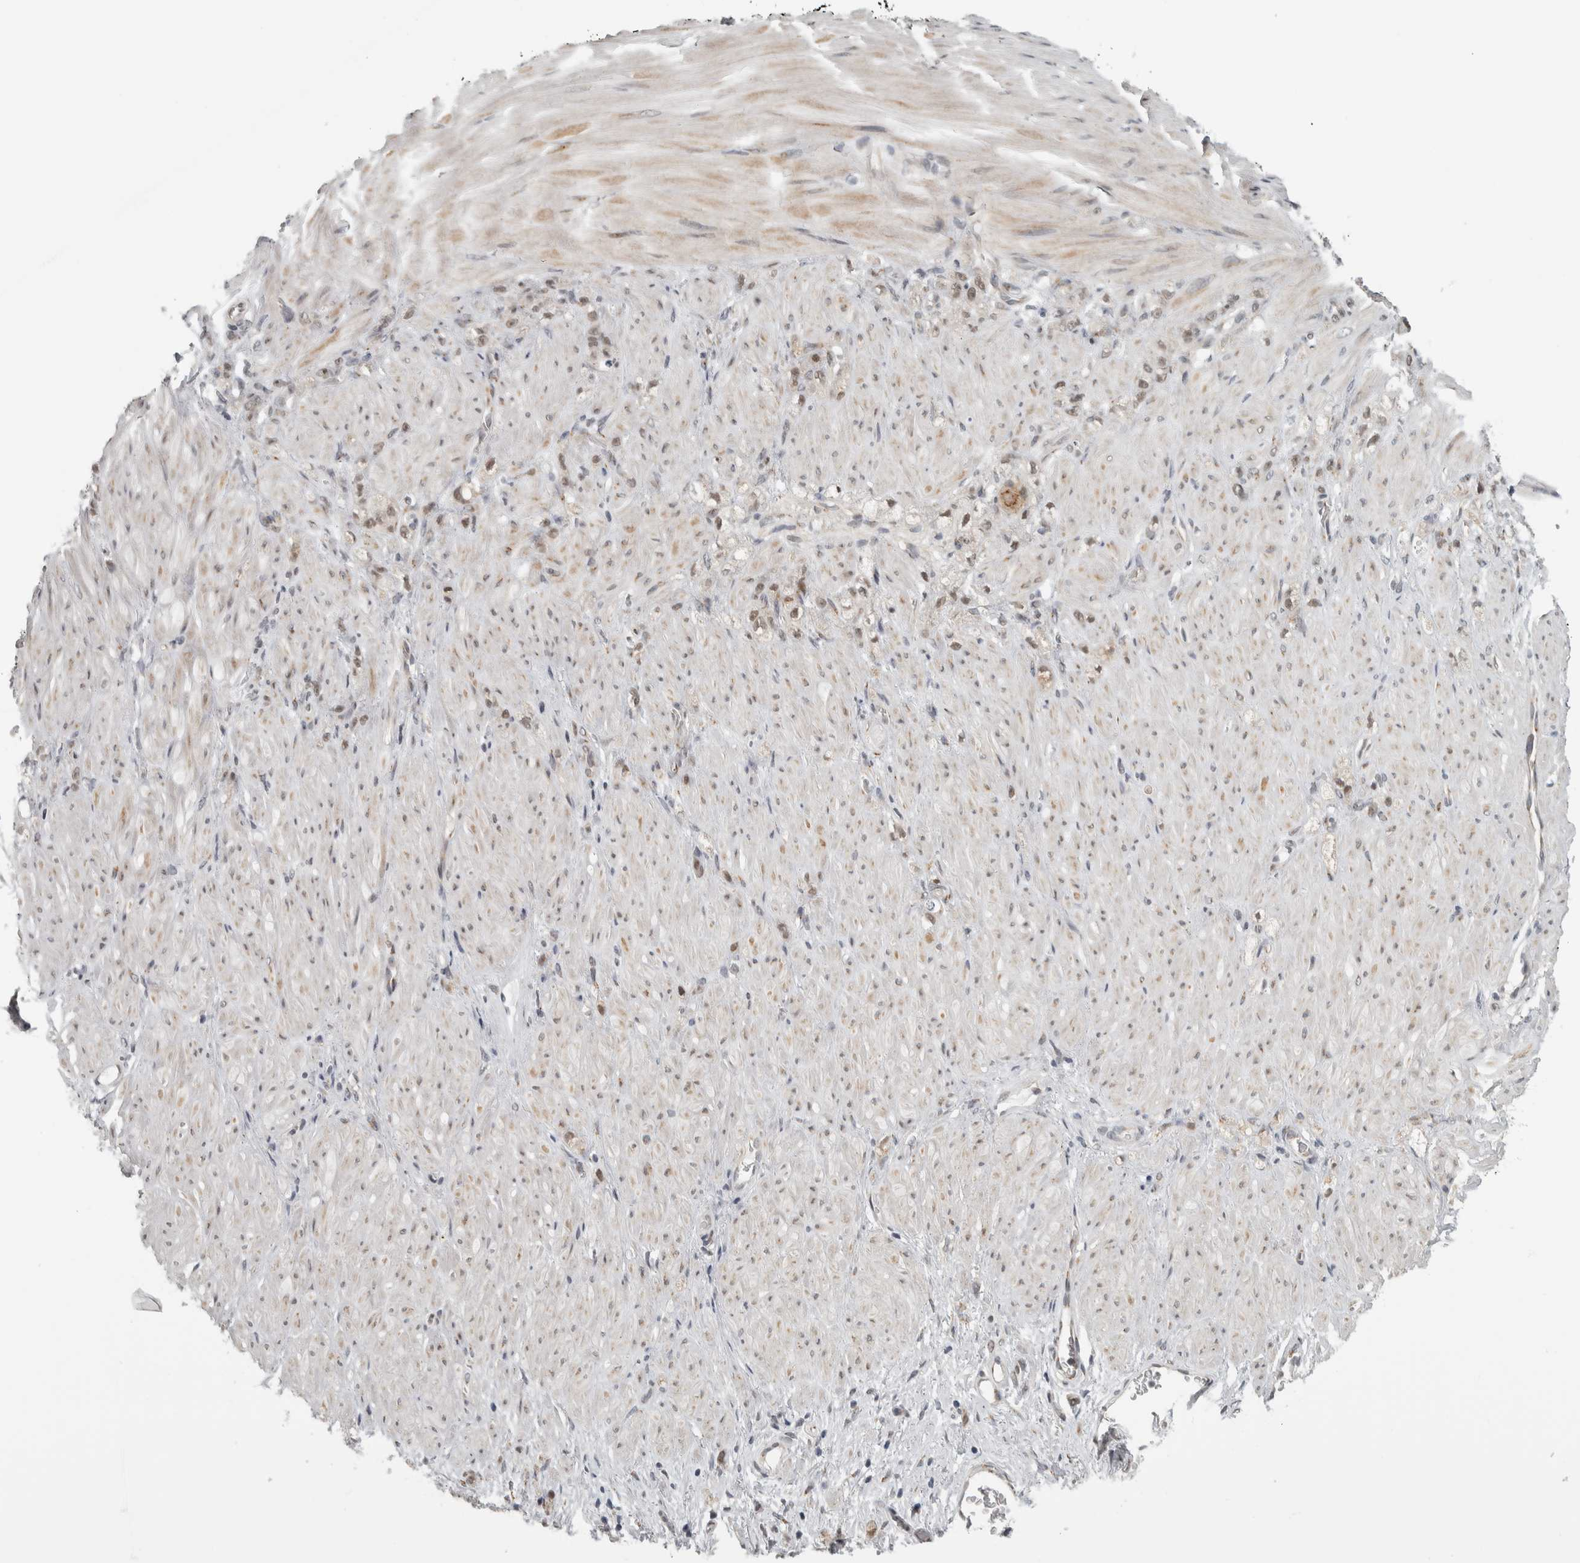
{"staining": {"intensity": "weak", "quantity": "25%-75%", "location": "nuclear"}, "tissue": "stomach cancer", "cell_type": "Tumor cells", "image_type": "cancer", "snomed": [{"axis": "morphology", "description": "Normal tissue, NOS"}, {"axis": "morphology", "description": "Adenocarcinoma, NOS"}, {"axis": "topography", "description": "Stomach"}], "caption": "Immunohistochemical staining of stomach cancer shows weak nuclear protein positivity in approximately 25%-75% of tumor cells. The staining was performed using DAB, with brown indicating positive protein expression. Nuclei are stained blue with hematoxylin.", "gene": "ZMYND8", "patient": {"sex": "male", "age": 82}}